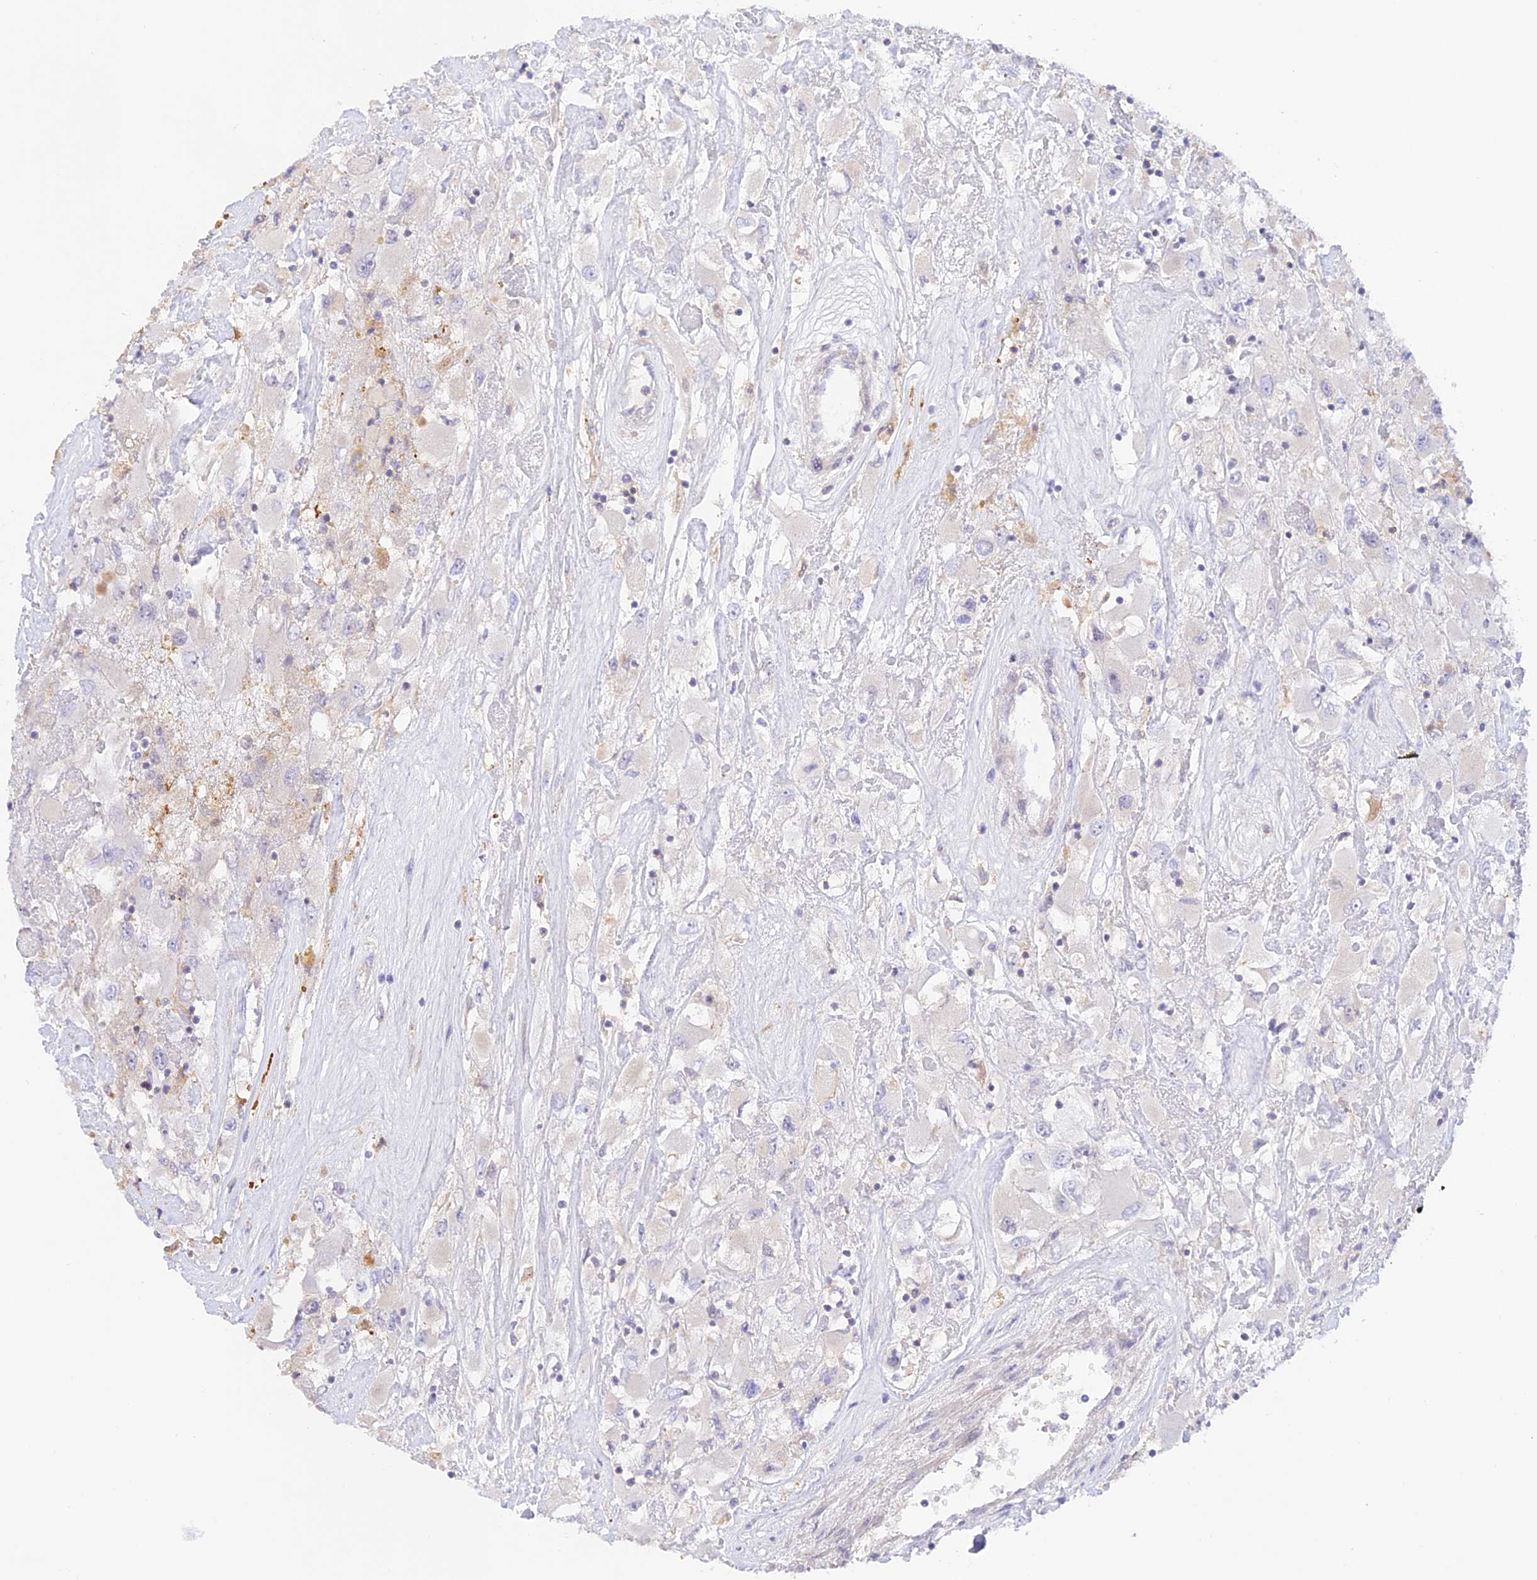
{"staining": {"intensity": "negative", "quantity": "none", "location": "none"}, "tissue": "renal cancer", "cell_type": "Tumor cells", "image_type": "cancer", "snomed": [{"axis": "morphology", "description": "Adenocarcinoma, NOS"}, {"axis": "topography", "description": "Kidney"}], "caption": "Histopathology image shows no significant protein positivity in tumor cells of renal adenocarcinoma.", "gene": "CAMSAP3", "patient": {"sex": "female", "age": 52}}